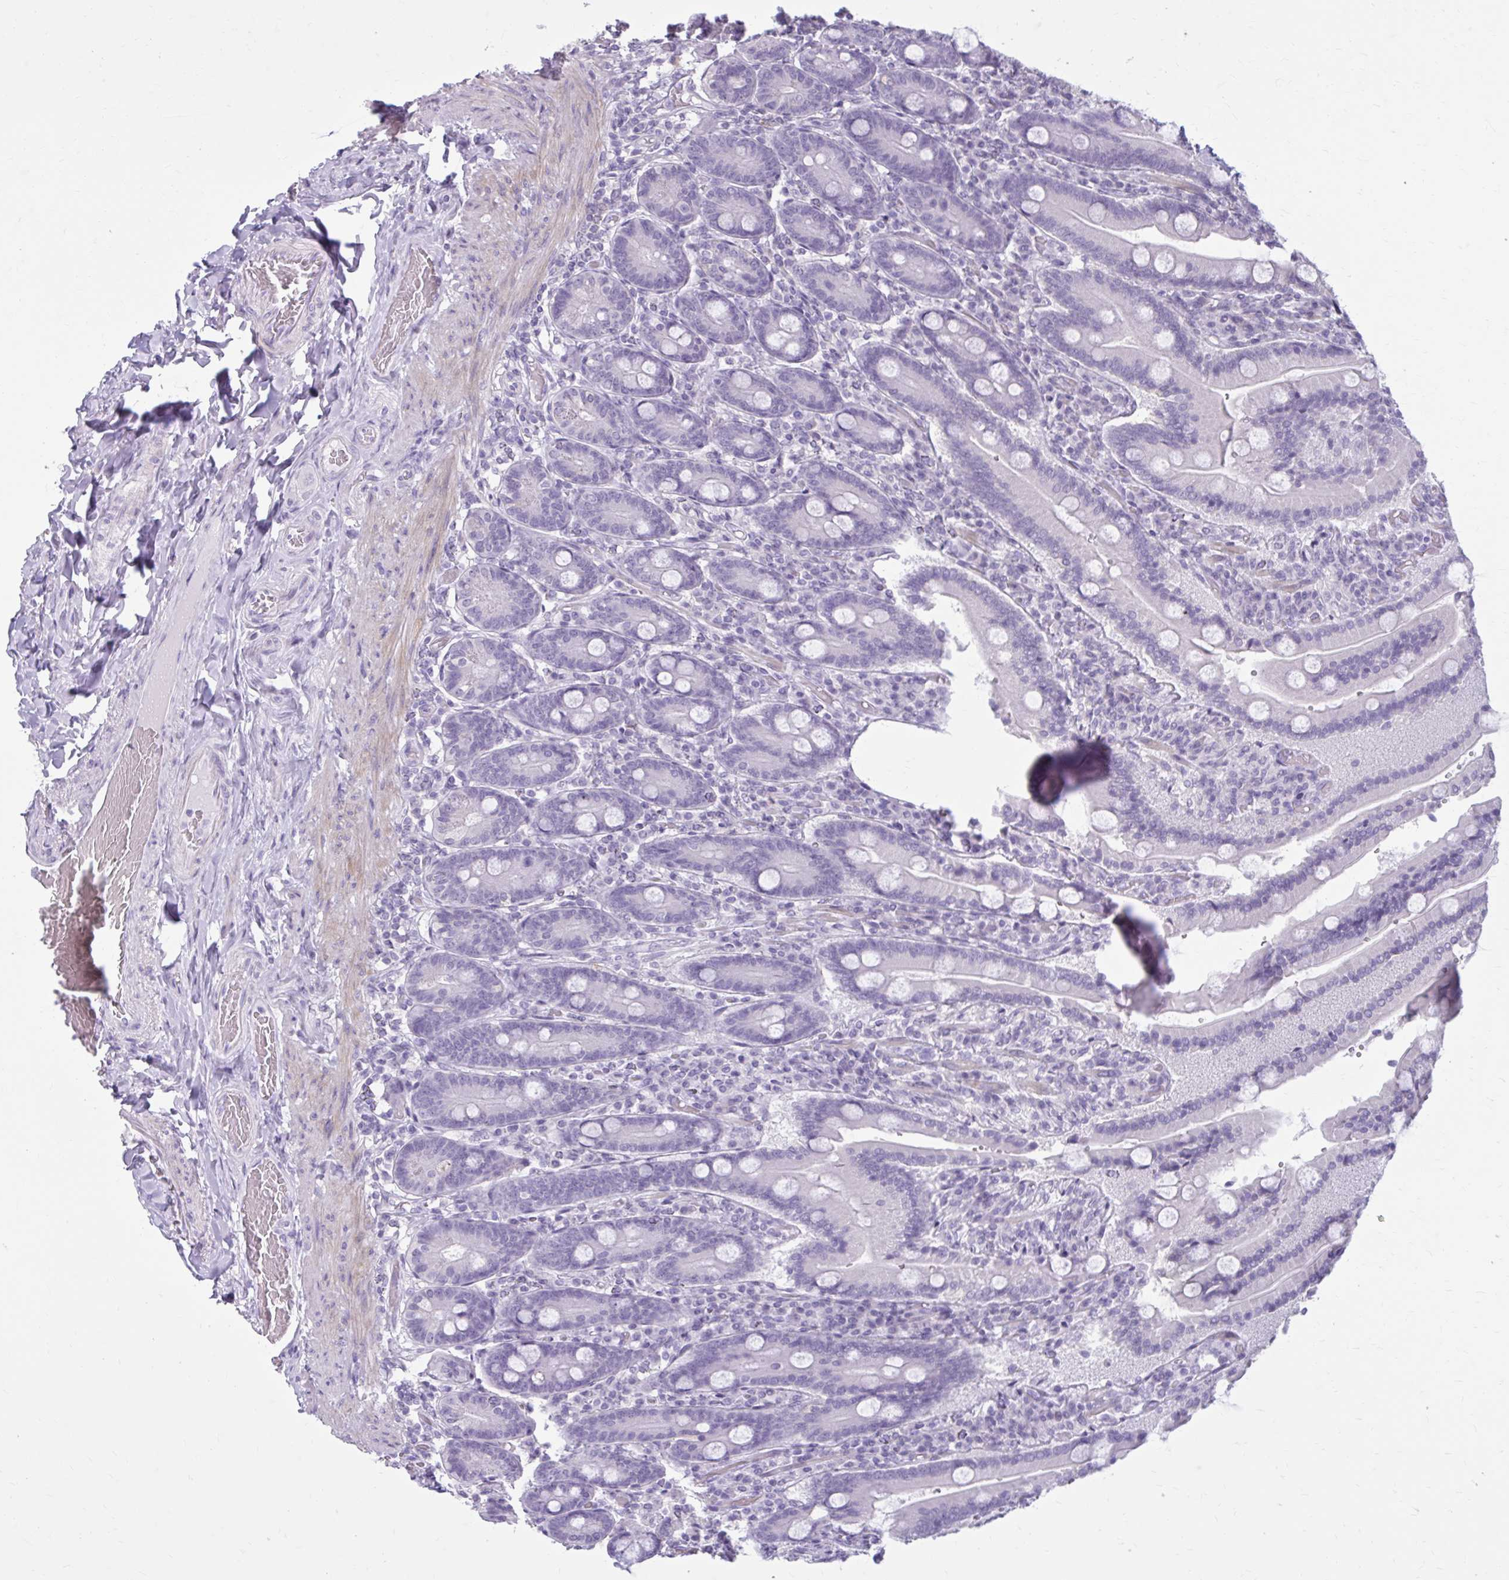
{"staining": {"intensity": "strong", "quantity": "<25%", "location": "cytoplasmic/membranous"}, "tissue": "duodenum", "cell_type": "Glandular cells", "image_type": "normal", "snomed": [{"axis": "morphology", "description": "Normal tissue, NOS"}, {"axis": "topography", "description": "Duodenum"}], "caption": "Immunohistochemical staining of unremarkable human duodenum reveals <25% levels of strong cytoplasmic/membranous protein positivity in approximately <25% of glandular cells. (Stains: DAB (3,3'-diaminobenzidine) in brown, nuclei in blue, Microscopy: brightfield microscopy at high magnification).", "gene": "OR4B1", "patient": {"sex": "female", "age": 62}}